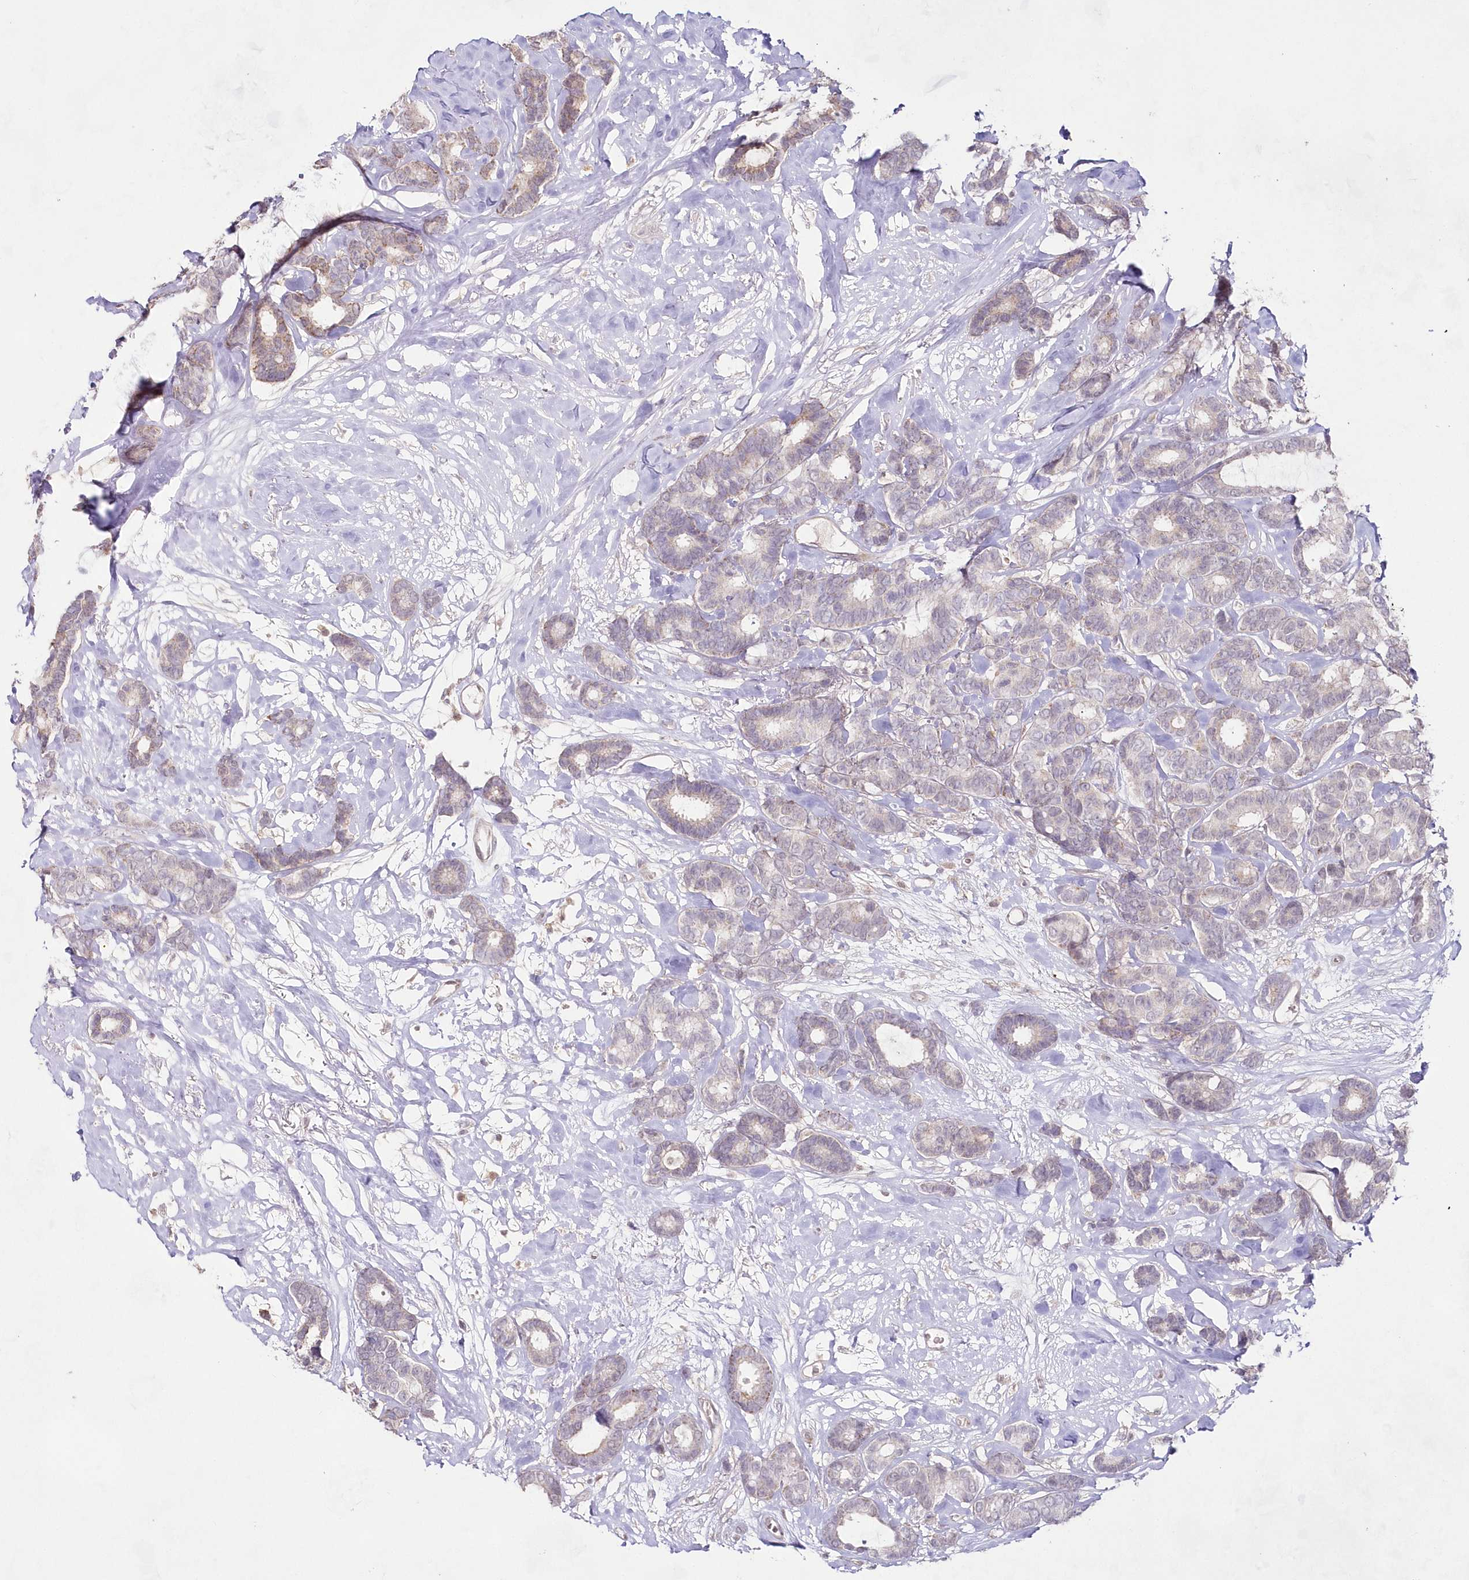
{"staining": {"intensity": "weak", "quantity": "<25%", "location": "cytoplasmic/membranous"}, "tissue": "breast cancer", "cell_type": "Tumor cells", "image_type": "cancer", "snomed": [{"axis": "morphology", "description": "Duct carcinoma"}, {"axis": "topography", "description": "Breast"}], "caption": "Tumor cells are negative for brown protein staining in breast cancer.", "gene": "IMPA1", "patient": {"sex": "female", "age": 87}}